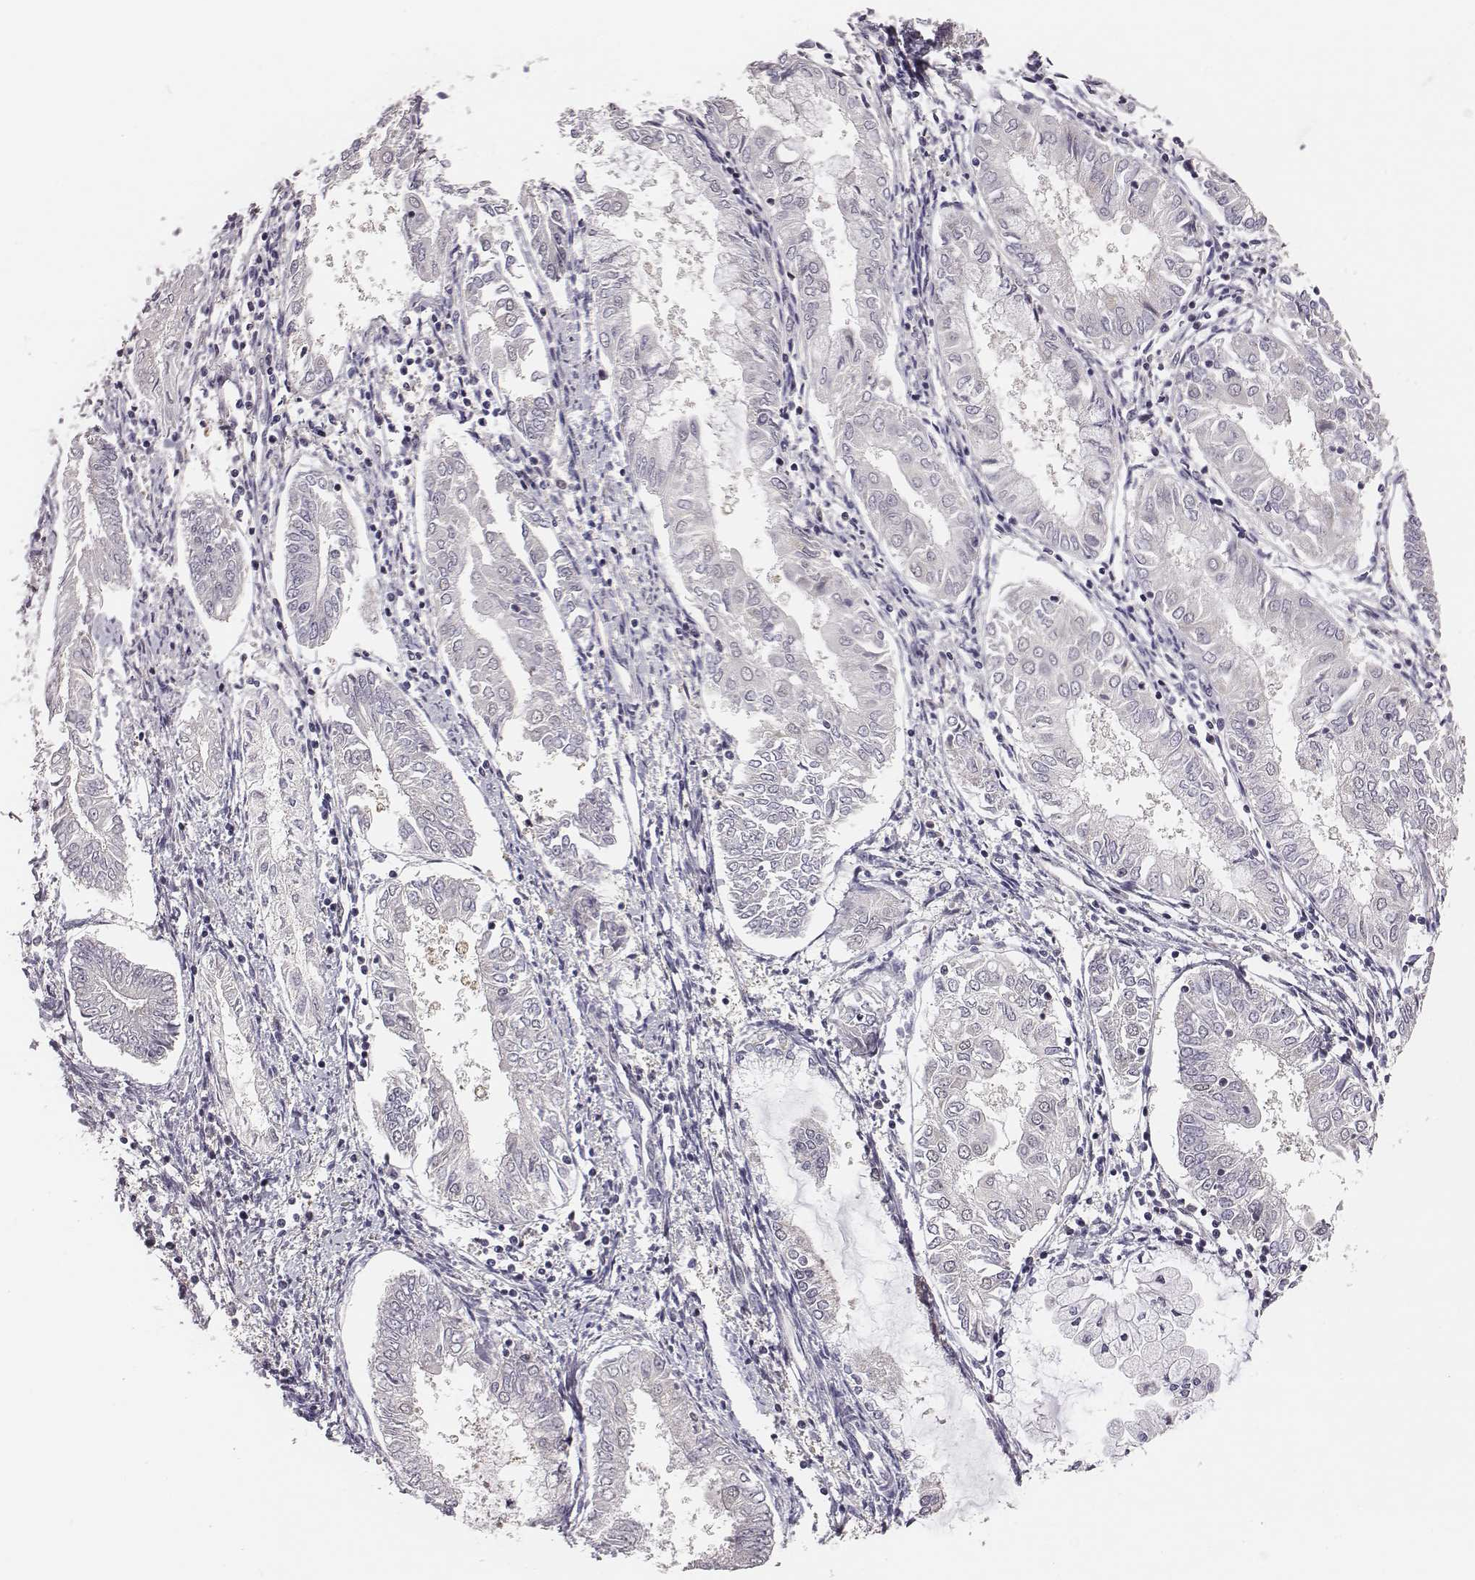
{"staining": {"intensity": "negative", "quantity": "none", "location": "none"}, "tissue": "endometrial cancer", "cell_type": "Tumor cells", "image_type": "cancer", "snomed": [{"axis": "morphology", "description": "Adenocarcinoma, NOS"}, {"axis": "topography", "description": "Endometrium"}], "caption": "Immunohistochemistry of adenocarcinoma (endometrial) reveals no staining in tumor cells. (Immunohistochemistry, brightfield microscopy, high magnification).", "gene": "SMURF2", "patient": {"sex": "female", "age": 68}}